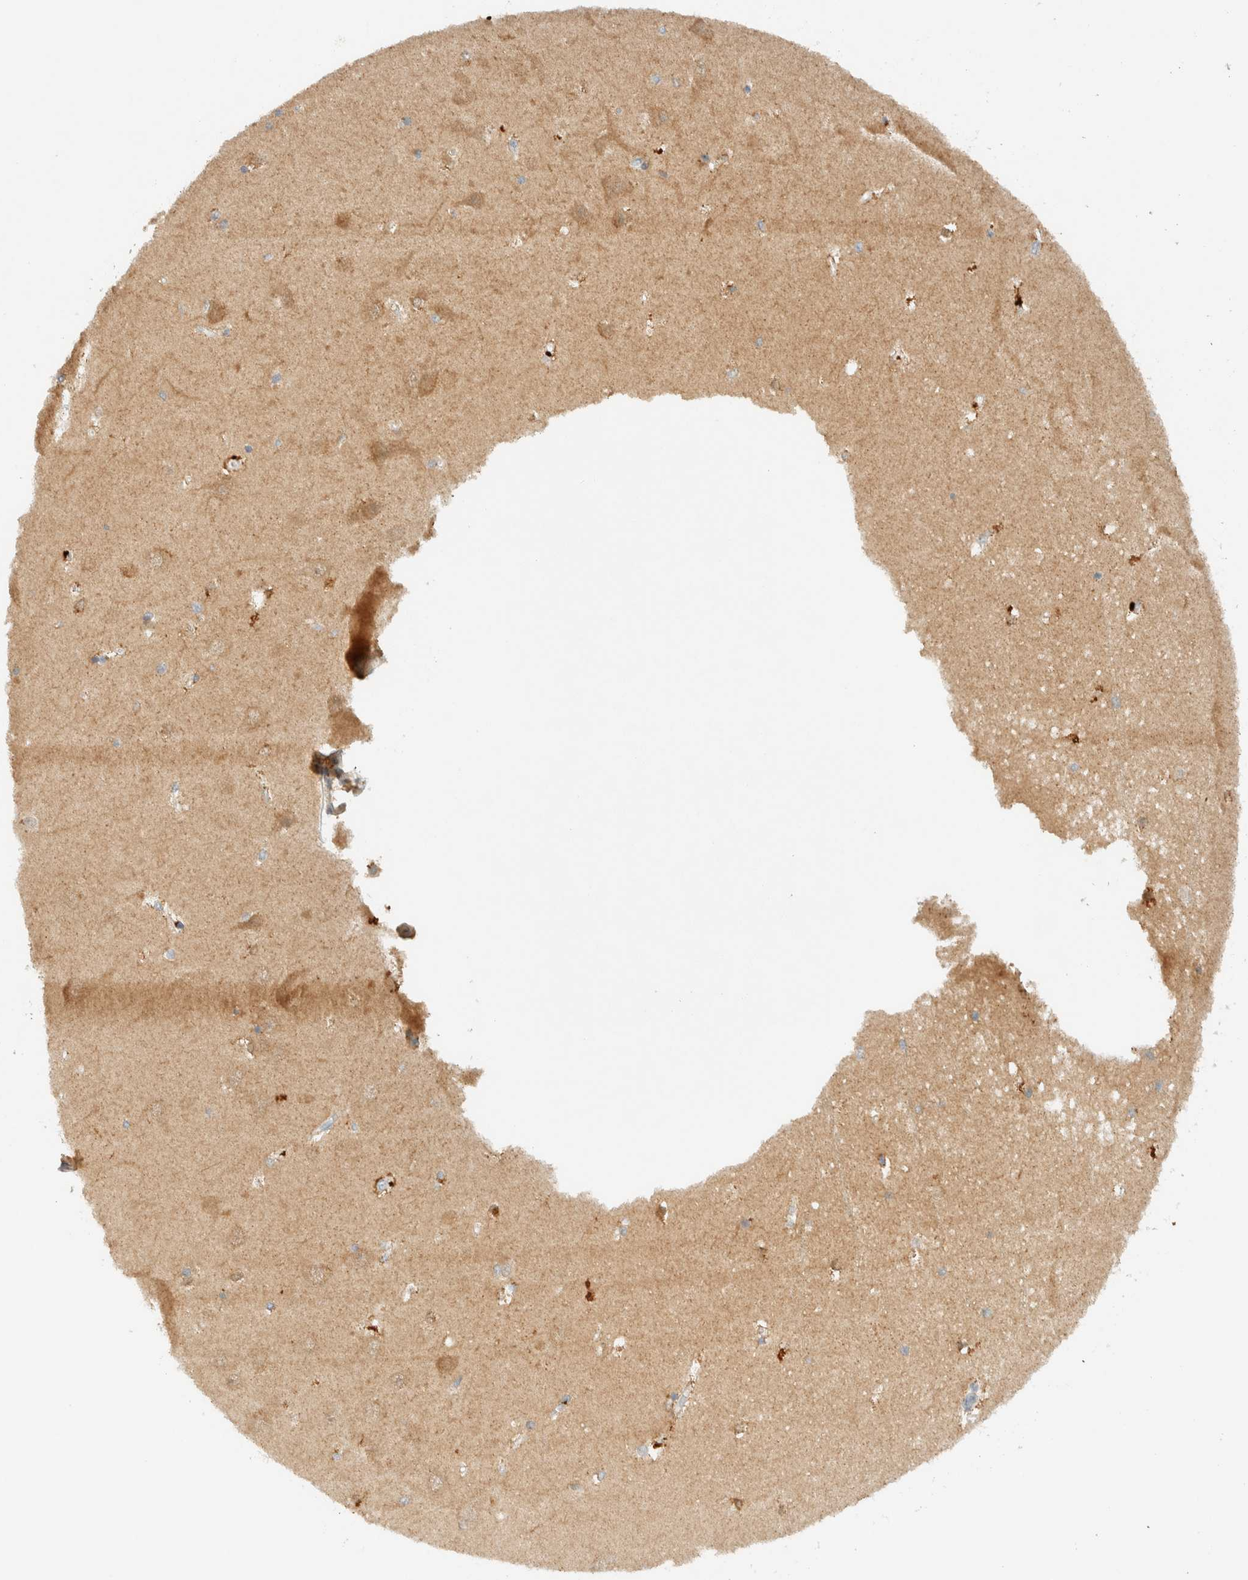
{"staining": {"intensity": "moderate", "quantity": "25%-75%", "location": "cytoplasmic/membranous"}, "tissue": "hippocampus", "cell_type": "Glial cells", "image_type": "normal", "snomed": [{"axis": "morphology", "description": "Normal tissue, NOS"}, {"axis": "topography", "description": "Hippocampus"}], "caption": "Benign hippocampus was stained to show a protein in brown. There is medium levels of moderate cytoplasmic/membranous expression in approximately 25%-75% of glial cells. (Brightfield microscopy of DAB IHC at high magnification).", "gene": "KIFAP3", "patient": {"sex": "male", "age": 45}}